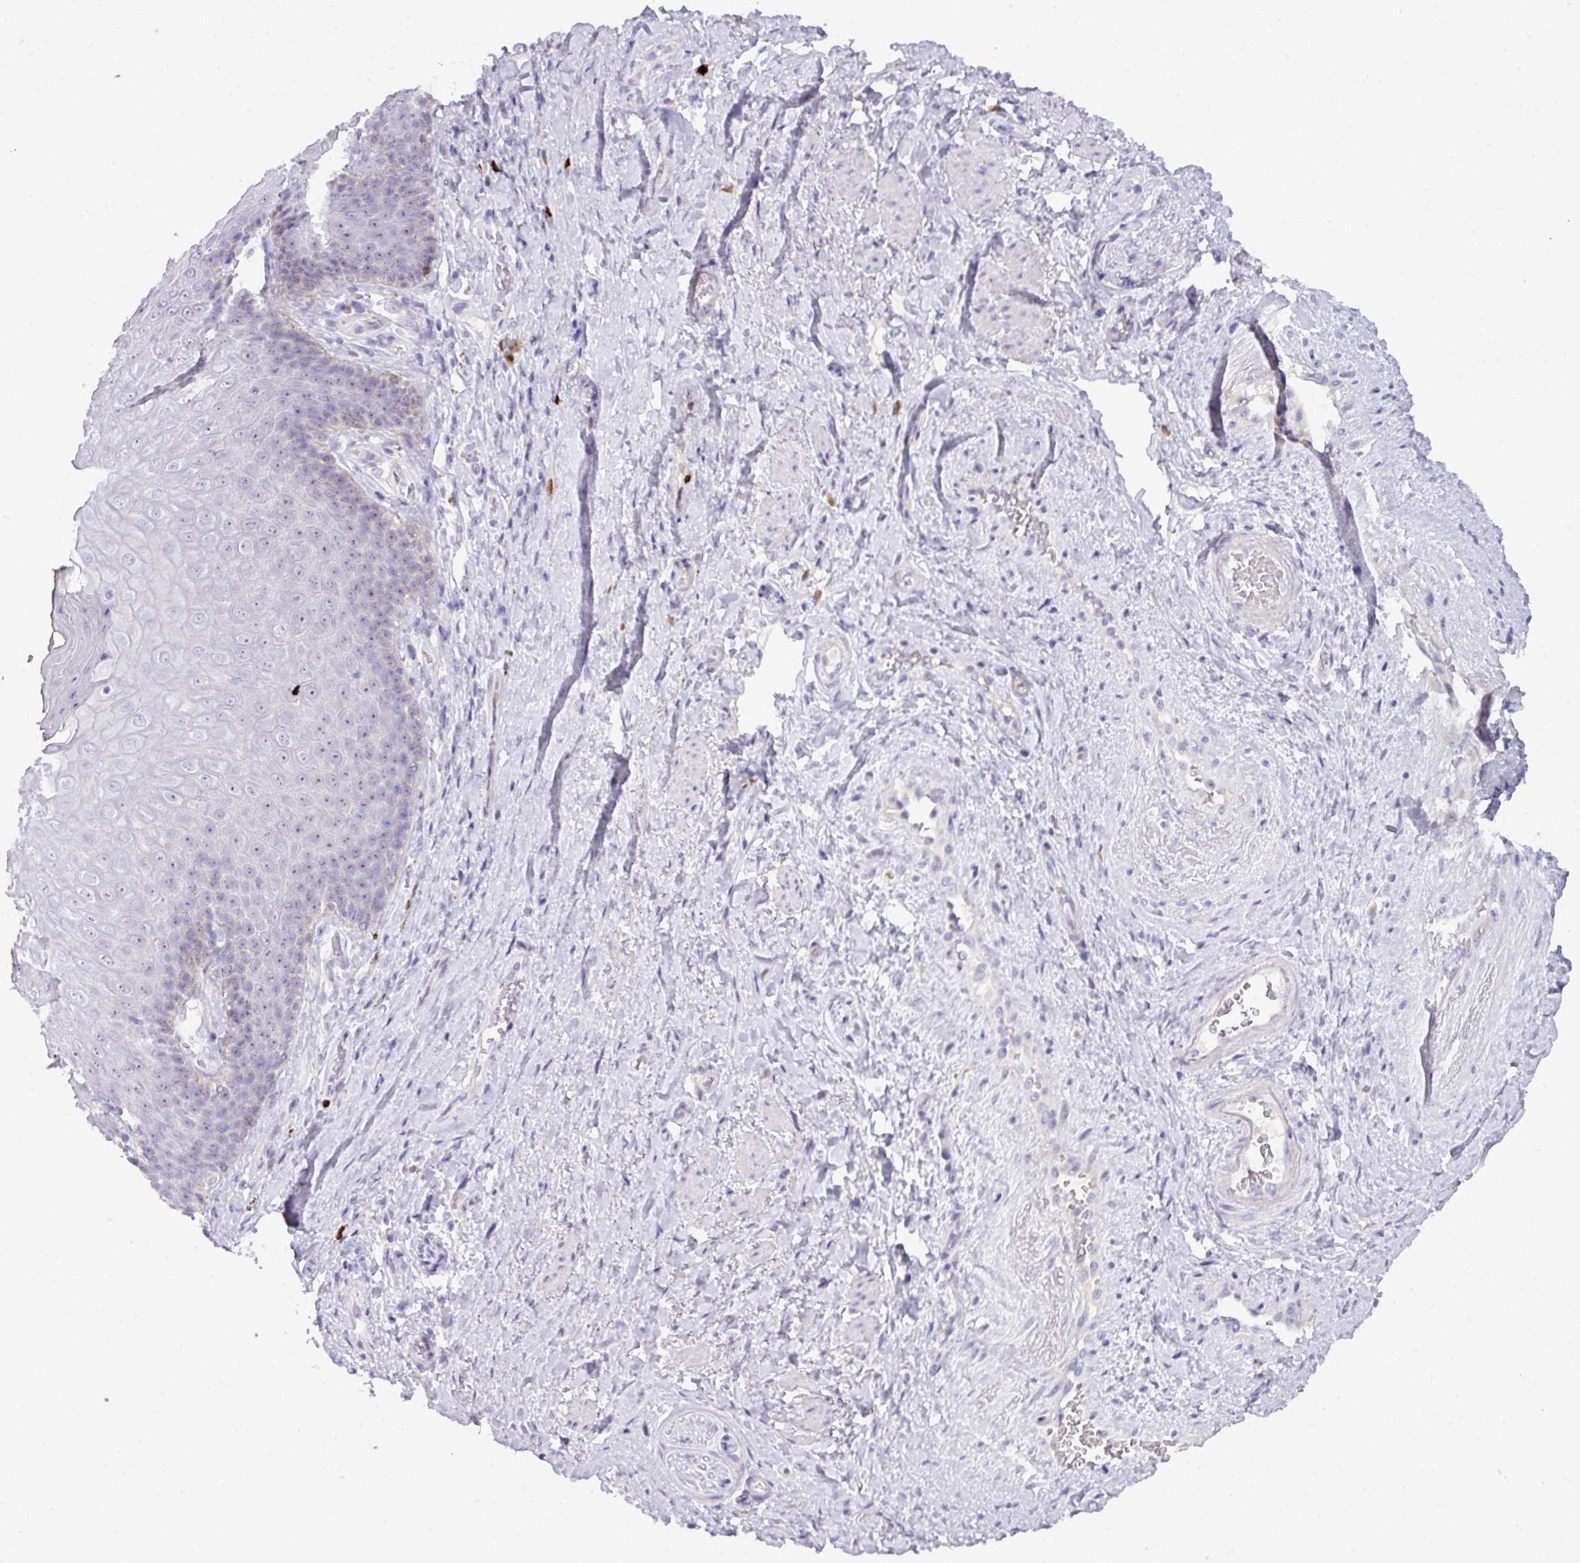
{"staining": {"intensity": "weak", "quantity": "<25%", "location": "nuclear"}, "tissue": "skin", "cell_type": "Epidermal cells", "image_type": "normal", "snomed": [{"axis": "morphology", "description": "Normal tissue, NOS"}, {"axis": "topography", "description": "Anal"}, {"axis": "topography", "description": "Peripheral nerve tissue"}], "caption": "This is an IHC photomicrograph of benign skin. There is no positivity in epidermal cells.", "gene": "MRM2", "patient": {"sex": "male", "age": 53}}